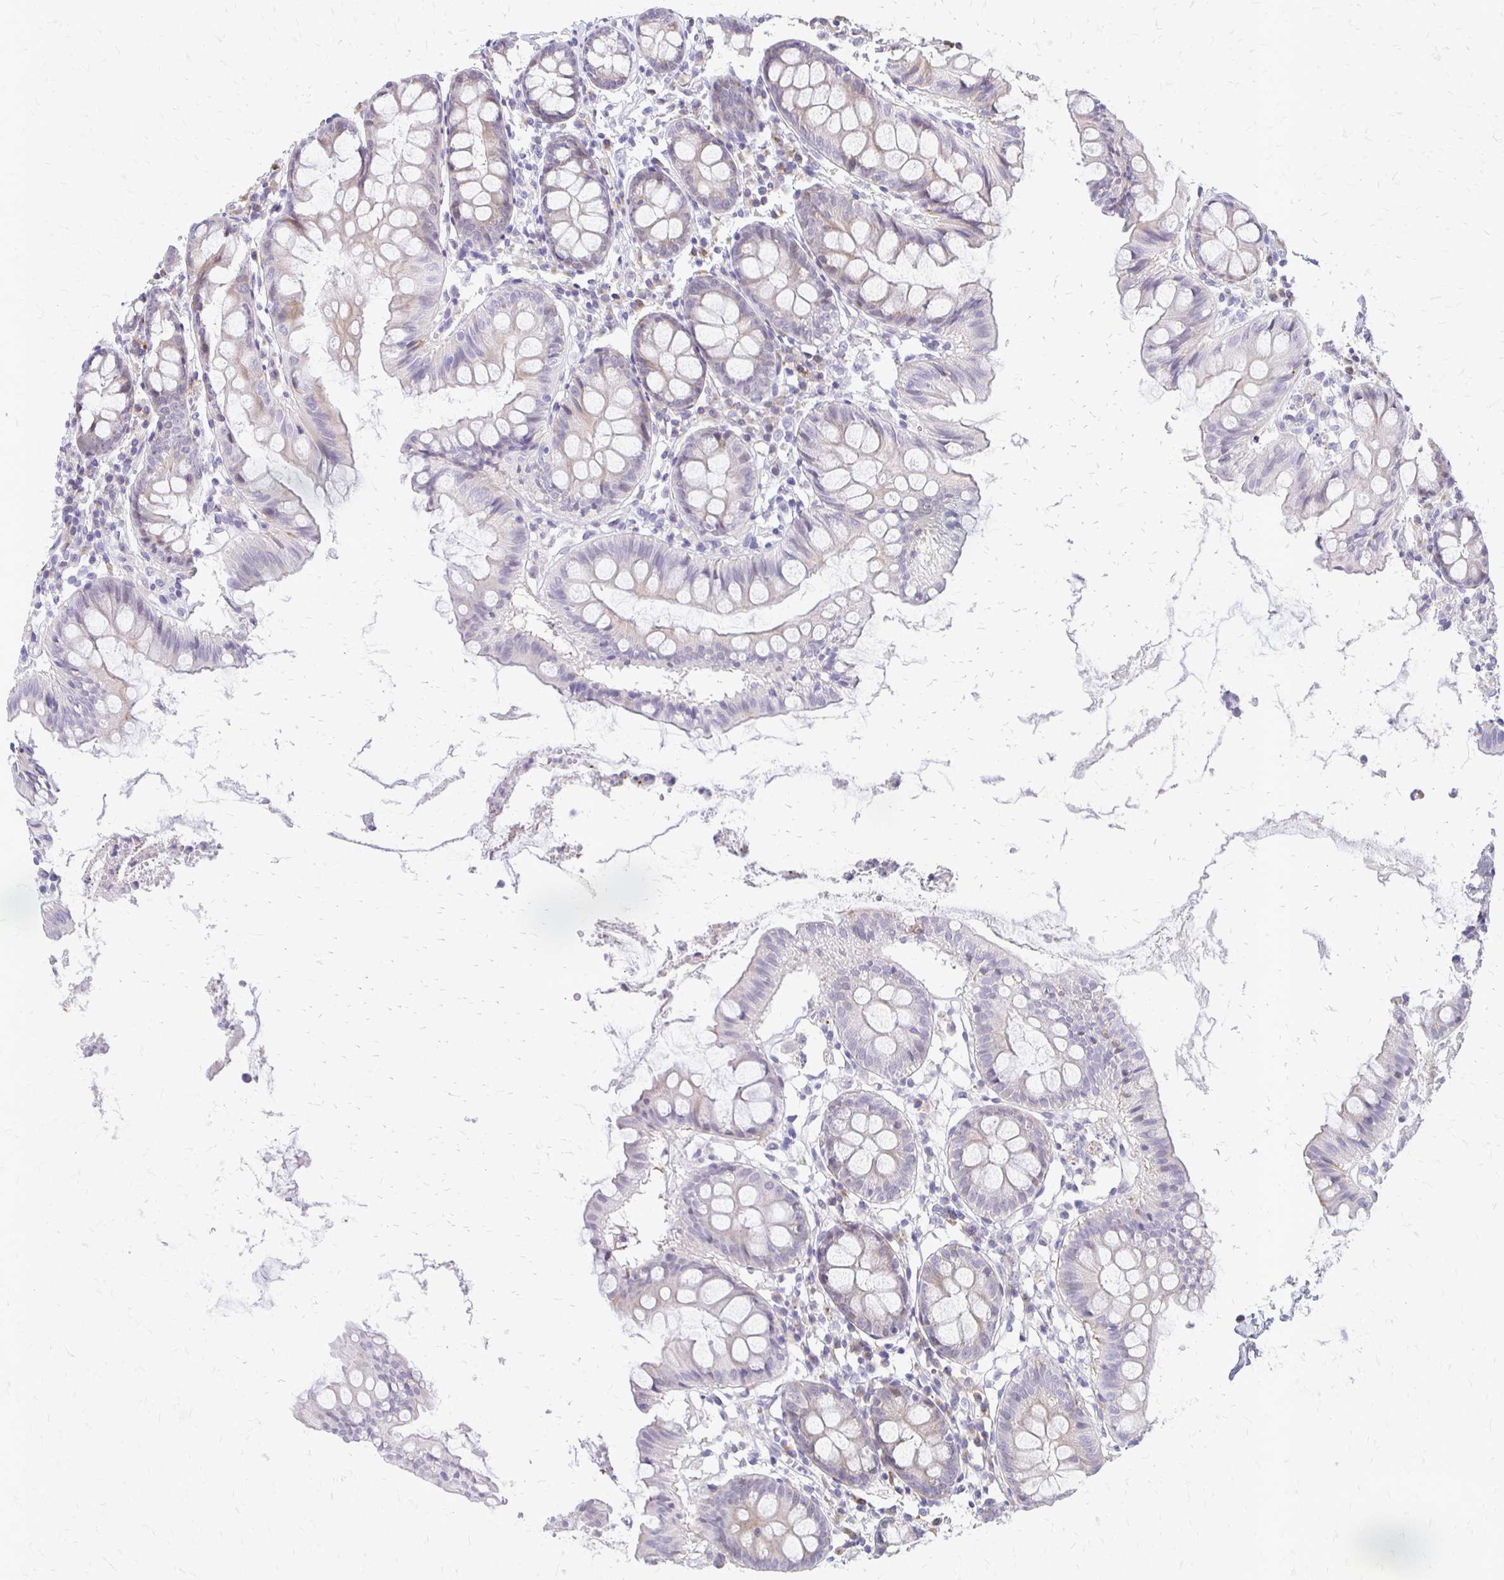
{"staining": {"intensity": "negative", "quantity": "none", "location": "none"}, "tissue": "colon", "cell_type": "Endothelial cells", "image_type": "normal", "snomed": [{"axis": "morphology", "description": "Normal tissue, NOS"}, {"axis": "topography", "description": "Colon"}], "caption": "This is an IHC micrograph of unremarkable human colon. There is no expression in endothelial cells.", "gene": "EPYC", "patient": {"sex": "female", "age": 84}}